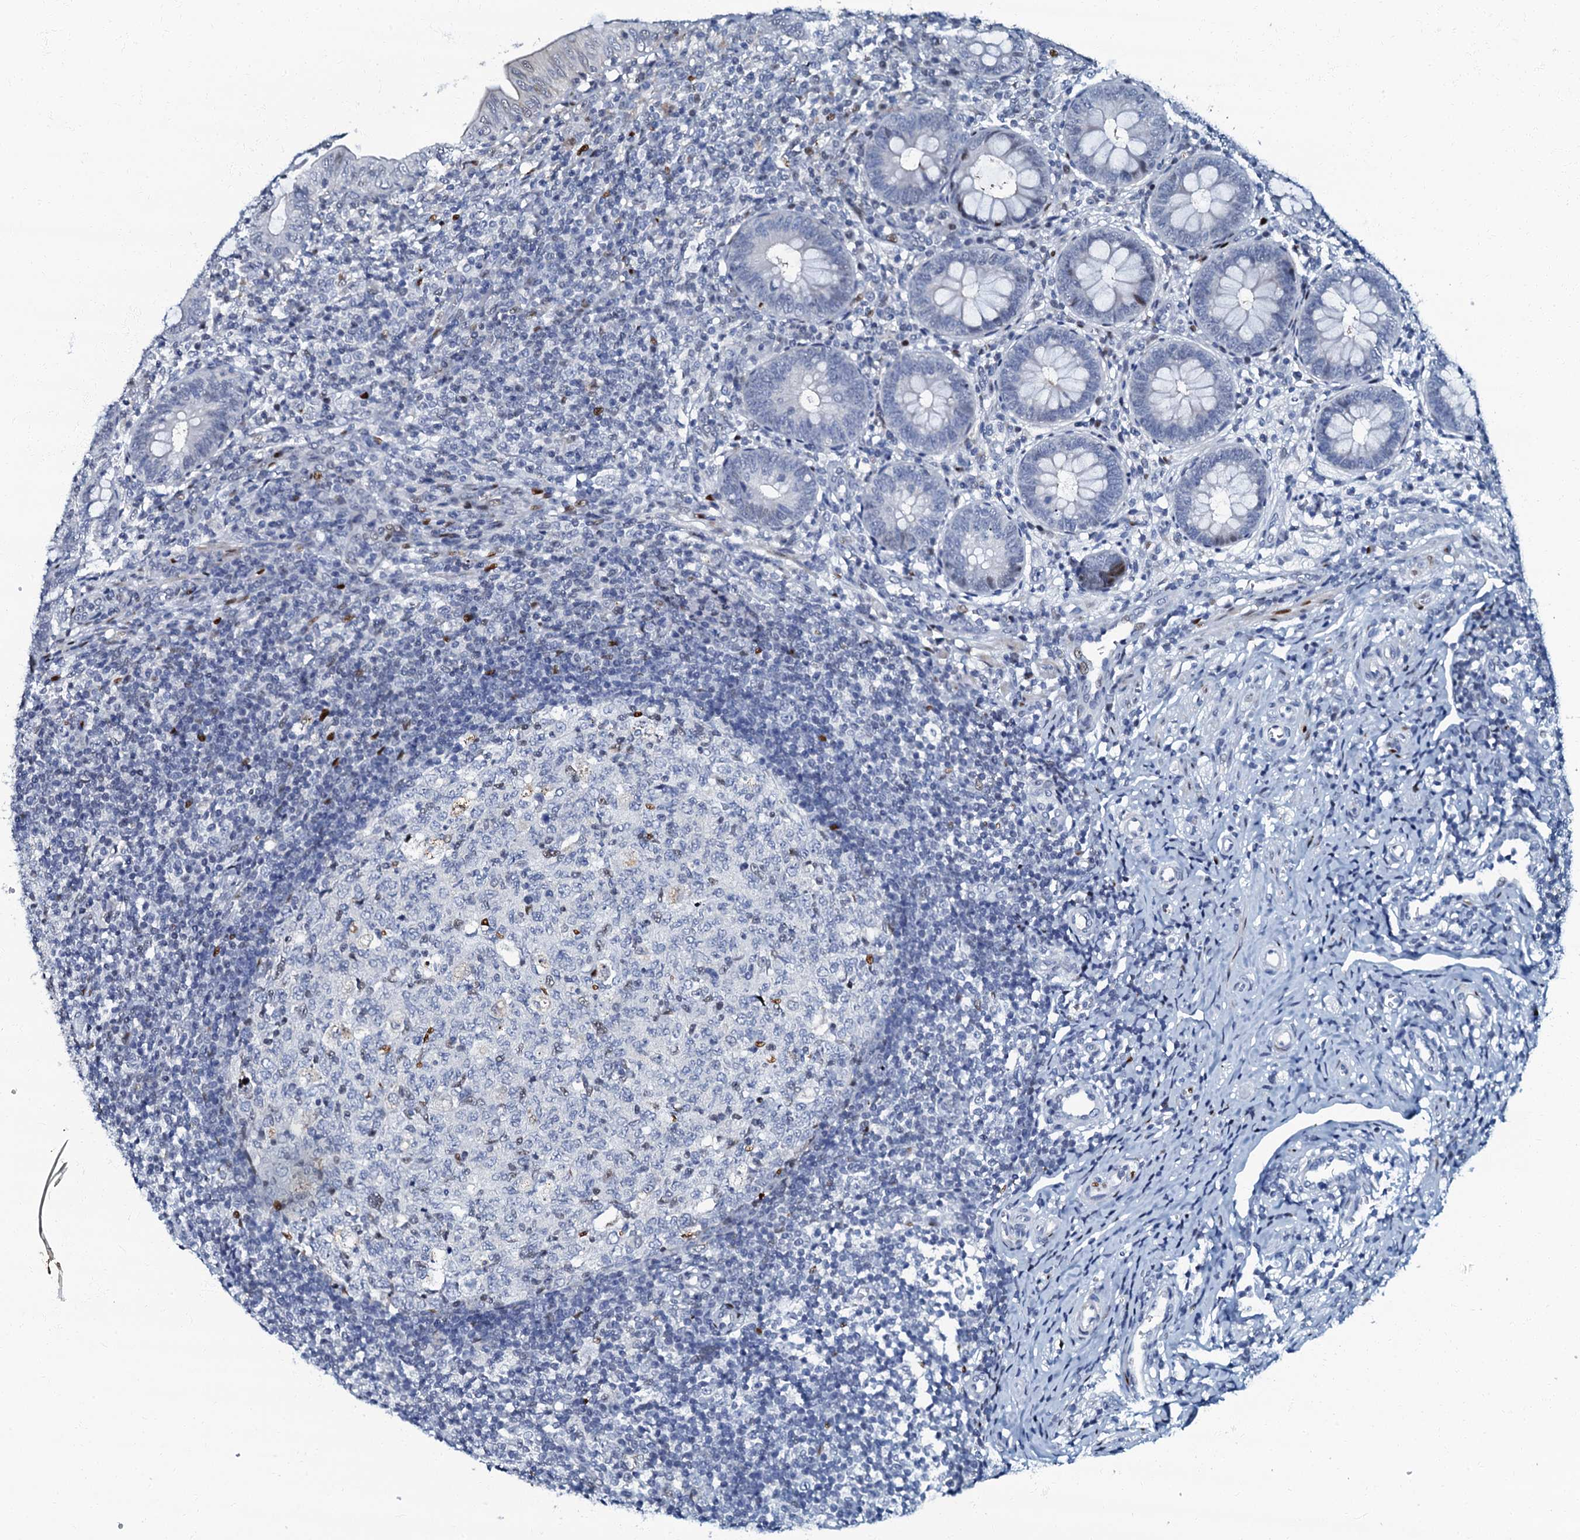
{"staining": {"intensity": "strong", "quantity": "<25%", "location": "nuclear"}, "tissue": "appendix", "cell_type": "Glandular cells", "image_type": "normal", "snomed": [{"axis": "morphology", "description": "Normal tissue, NOS"}, {"axis": "topography", "description": "Appendix"}], "caption": "About <25% of glandular cells in benign human appendix reveal strong nuclear protein staining as visualized by brown immunohistochemical staining.", "gene": "MFSD5", "patient": {"sex": "male", "age": 14}}